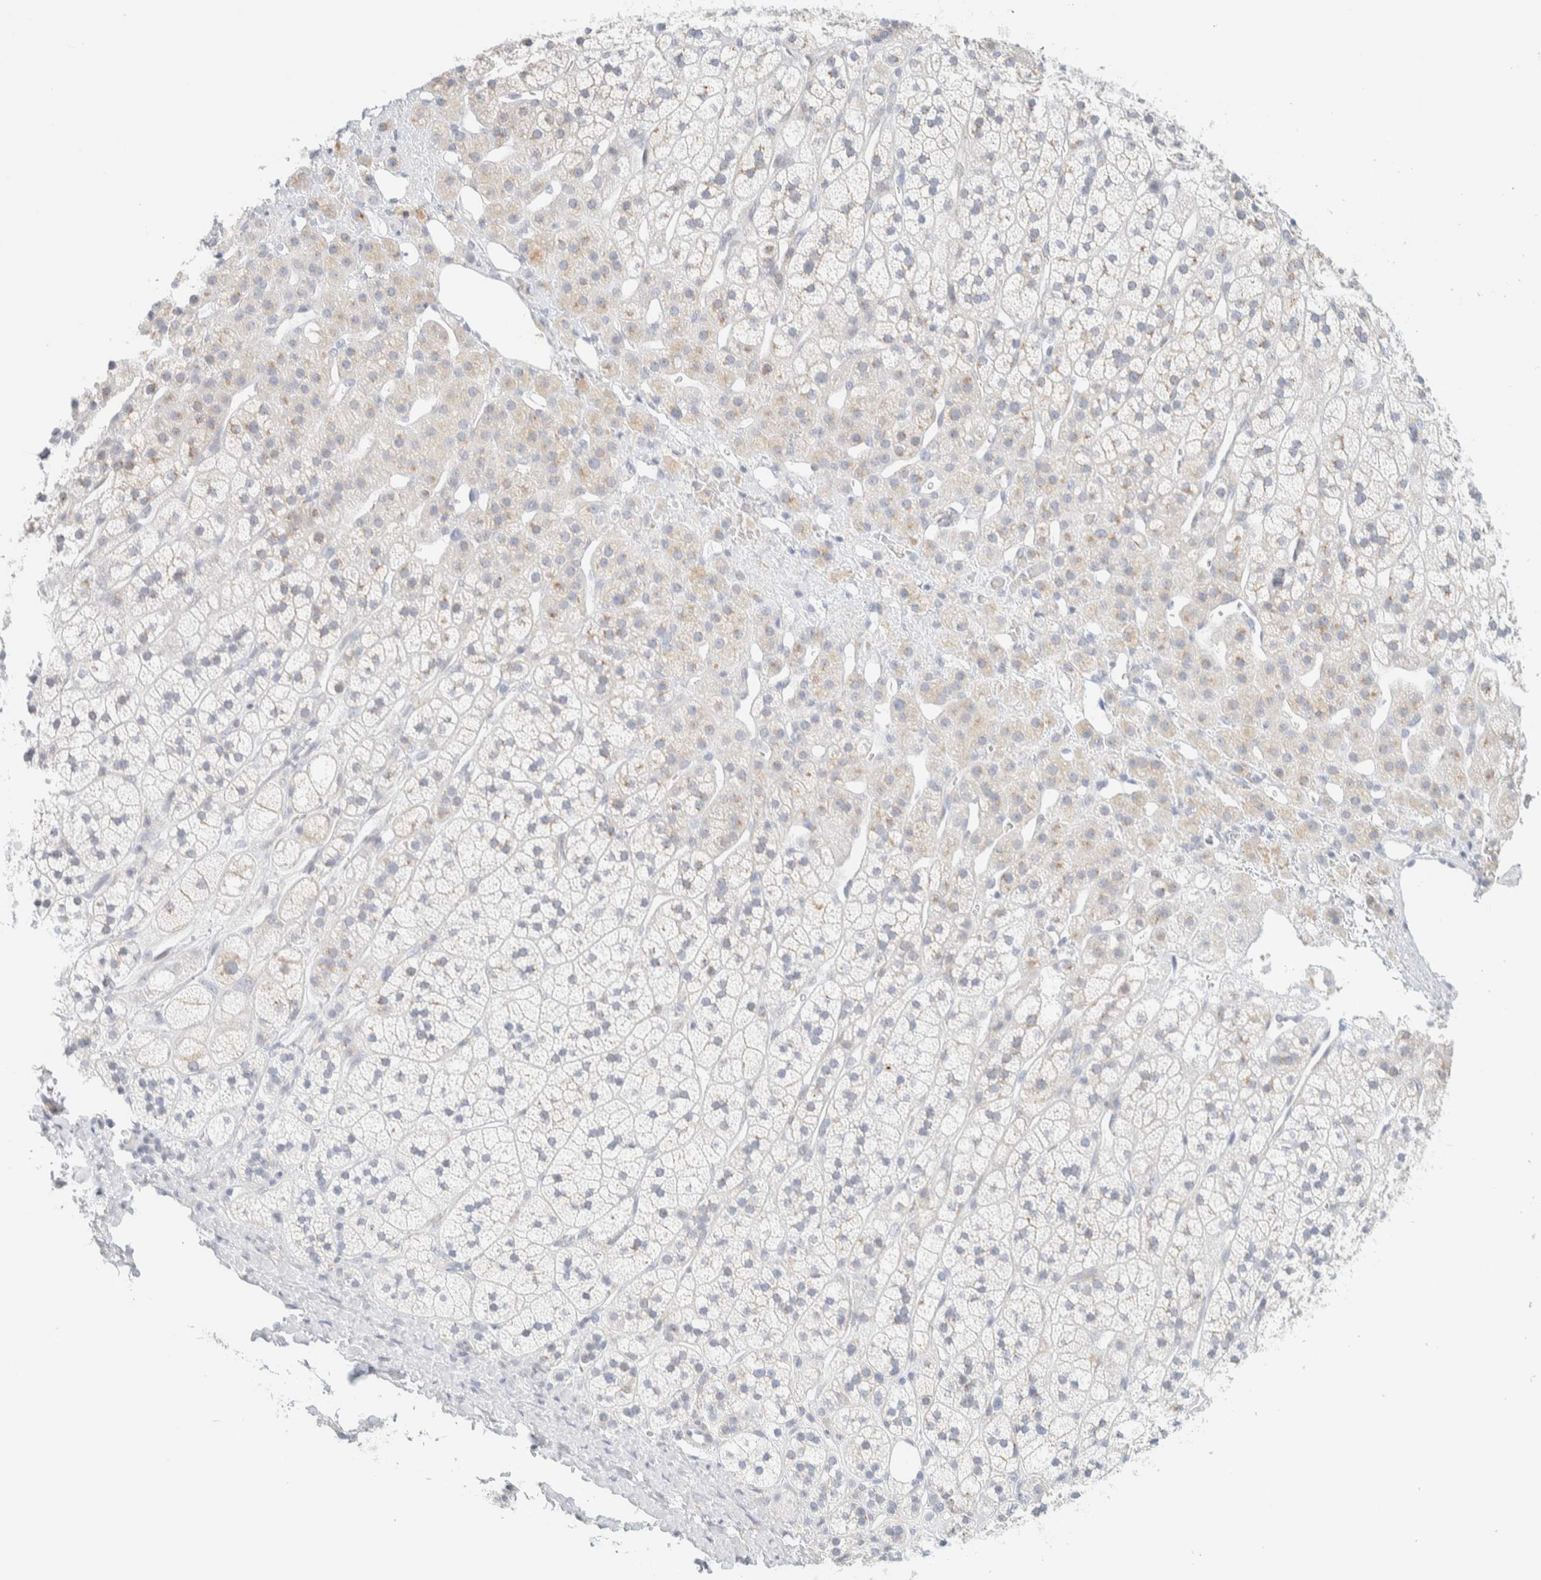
{"staining": {"intensity": "weak", "quantity": "<25%", "location": "cytoplasmic/membranous"}, "tissue": "adrenal gland", "cell_type": "Glandular cells", "image_type": "normal", "snomed": [{"axis": "morphology", "description": "Normal tissue, NOS"}, {"axis": "topography", "description": "Adrenal gland"}], "caption": "IHC photomicrograph of unremarkable adrenal gland: human adrenal gland stained with DAB reveals no significant protein expression in glandular cells. The staining was performed using DAB (3,3'-diaminobenzidine) to visualize the protein expression in brown, while the nuclei were stained in blue with hematoxylin (Magnification: 20x).", "gene": "SPNS3", "patient": {"sex": "male", "age": 56}}